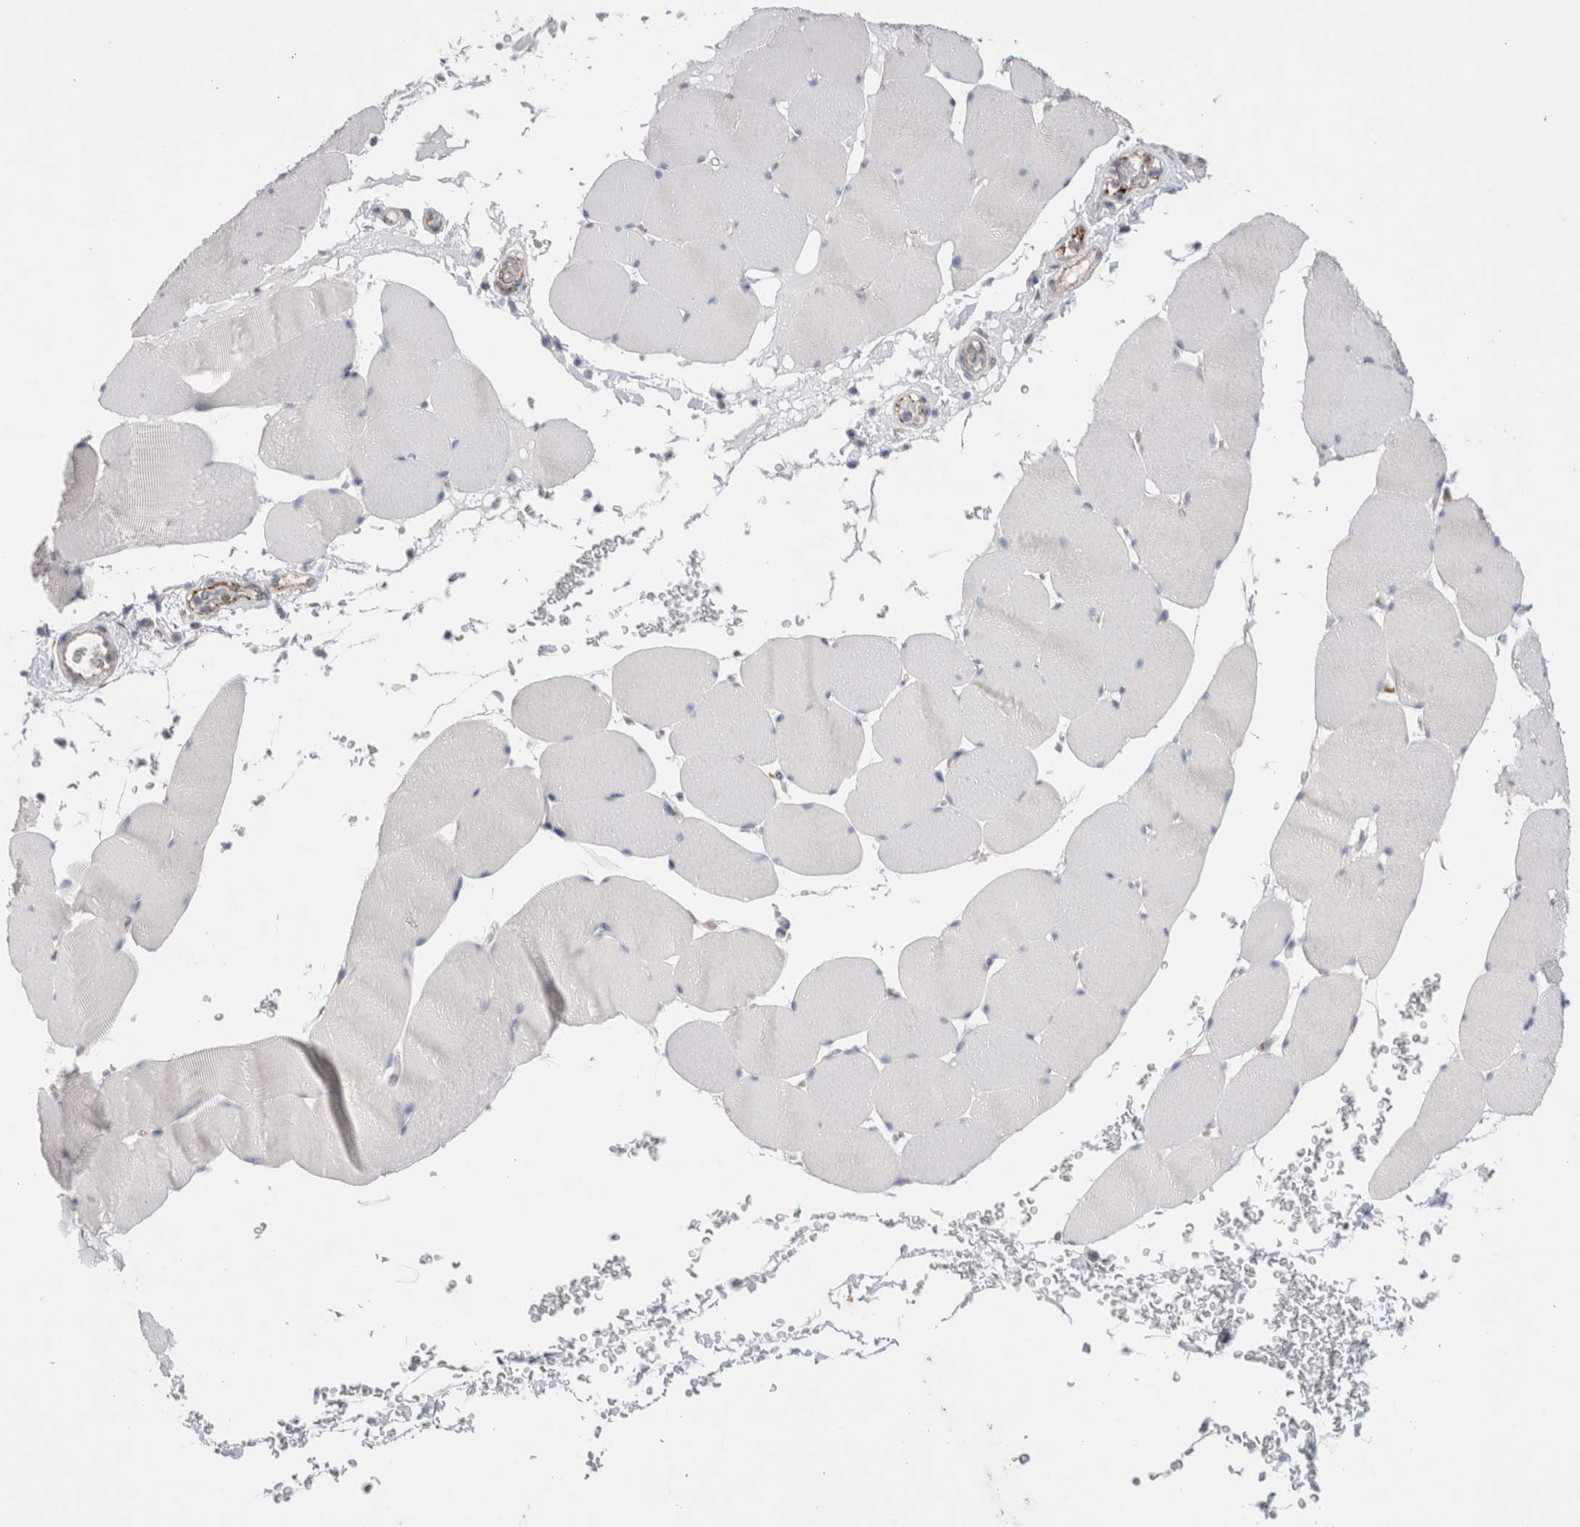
{"staining": {"intensity": "negative", "quantity": "none", "location": "none"}, "tissue": "skeletal muscle", "cell_type": "Myocytes", "image_type": "normal", "snomed": [{"axis": "morphology", "description": "Normal tissue, NOS"}, {"axis": "topography", "description": "Skeletal muscle"}], "caption": "Immunohistochemistry (IHC) image of unremarkable skeletal muscle: skeletal muscle stained with DAB (3,3'-diaminobenzidine) shows no significant protein expression in myocytes. The staining was performed using DAB to visualize the protein expression in brown, while the nuclei were stained in blue with hematoxylin (Magnification: 20x).", "gene": "CNPY4", "patient": {"sex": "male", "age": 62}}